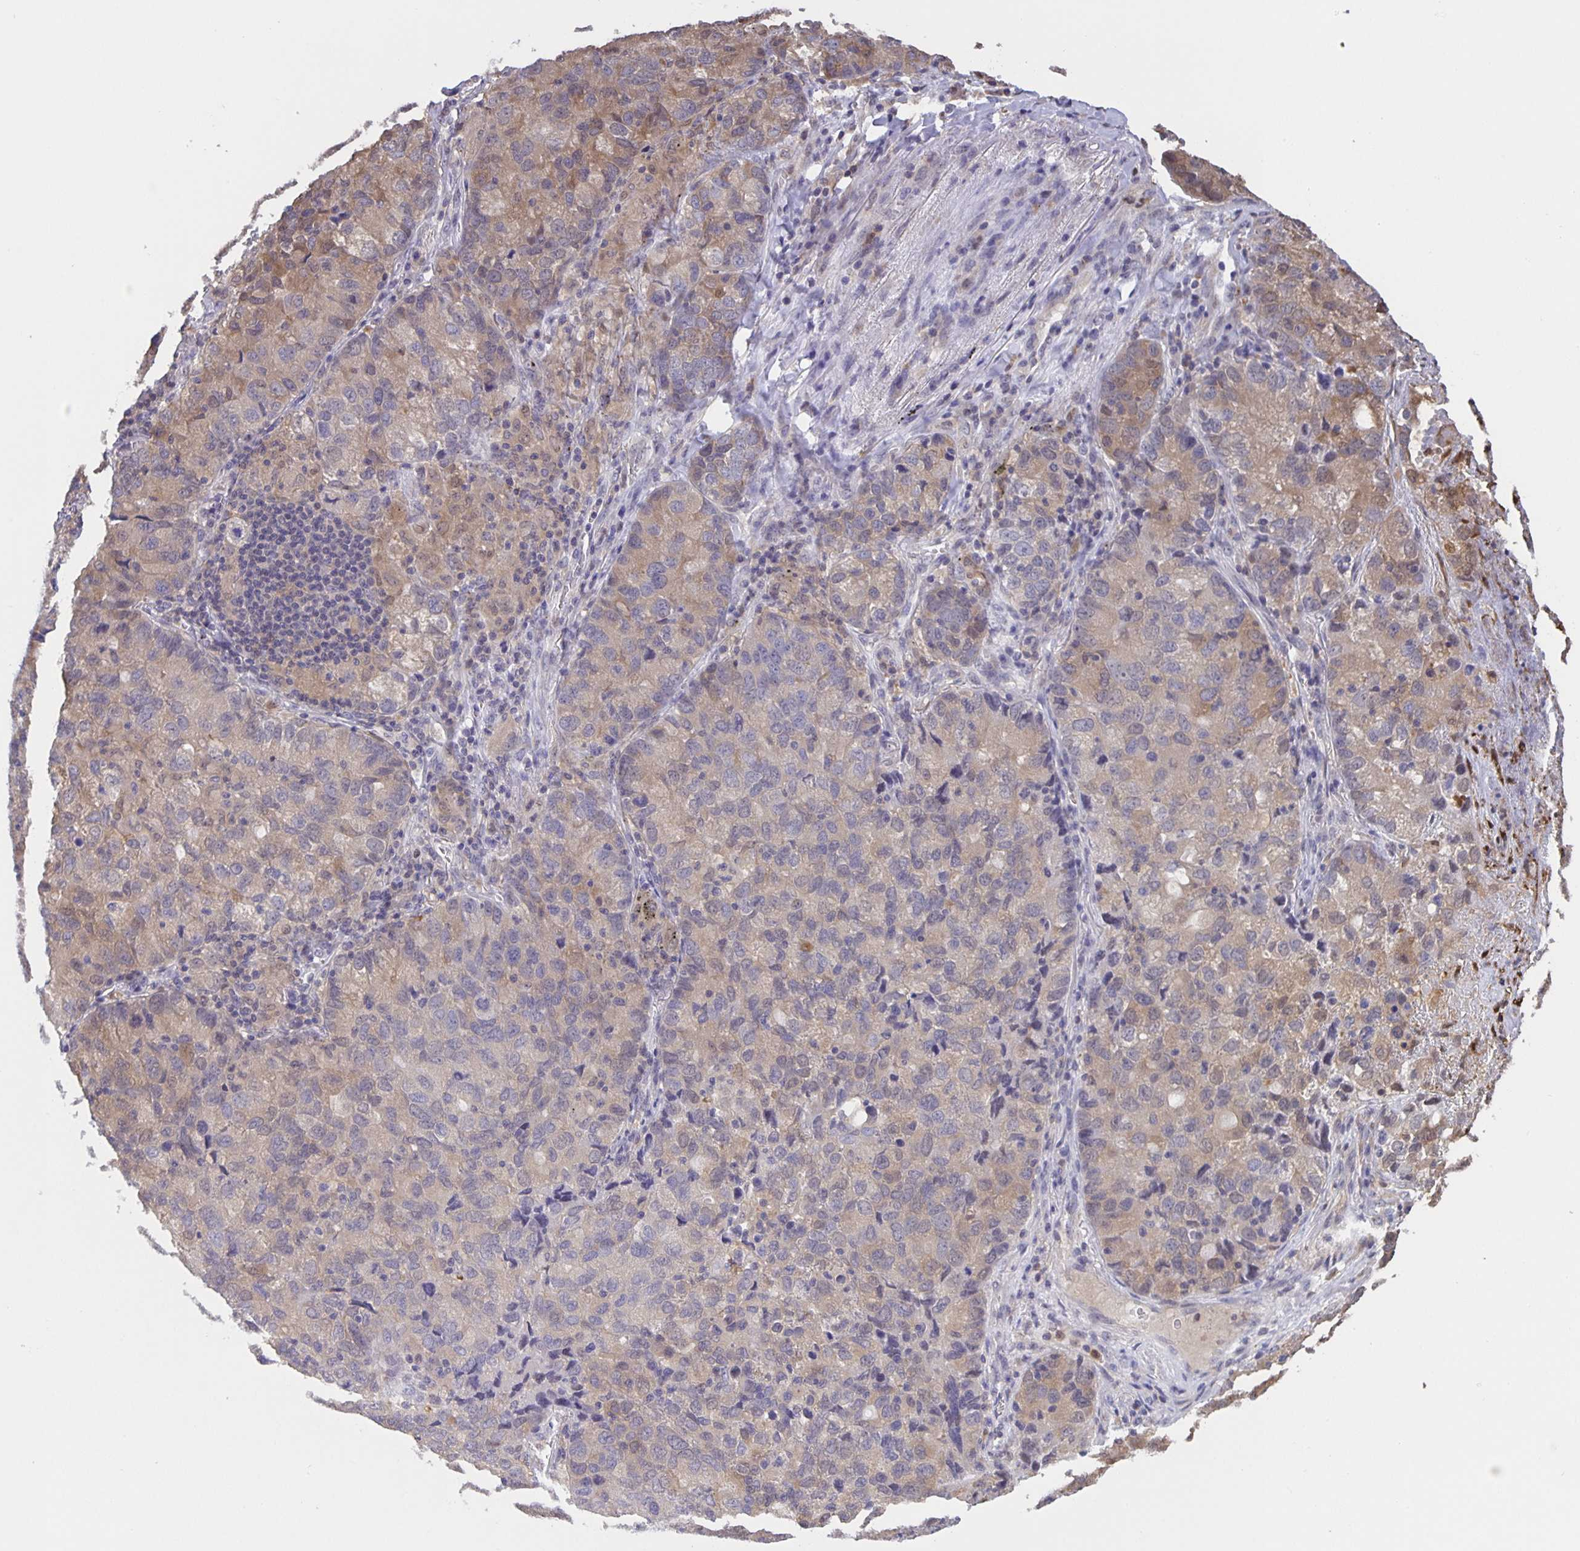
{"staining": {"intensity": "weak", "quantity": "25%-75%", "location": "cytoplasmic/membranous"}, "tissue": "lung cancer", "cell_type": "Tumor cells", "image_type": "cancer", "snomed": [{"axis": "morphology", "description": "Normal morphology"}, {"axis": "morphology", "description": "Adenocarcinoma, NOS"}, {"axis": "topography", "description": "Lymph node"}, {"axis": "topography", "description": "Lung"}], "caption": "A high-resolution image shows immunohistochemistry staining of lung cancer (adenocarcinoma), which demonstrates weak cytoplasmic/membranous expression in about 25%-75% of tumor cells.", "gene": "MARCHF6", "patient": {"sex": "female", "age": 51}}